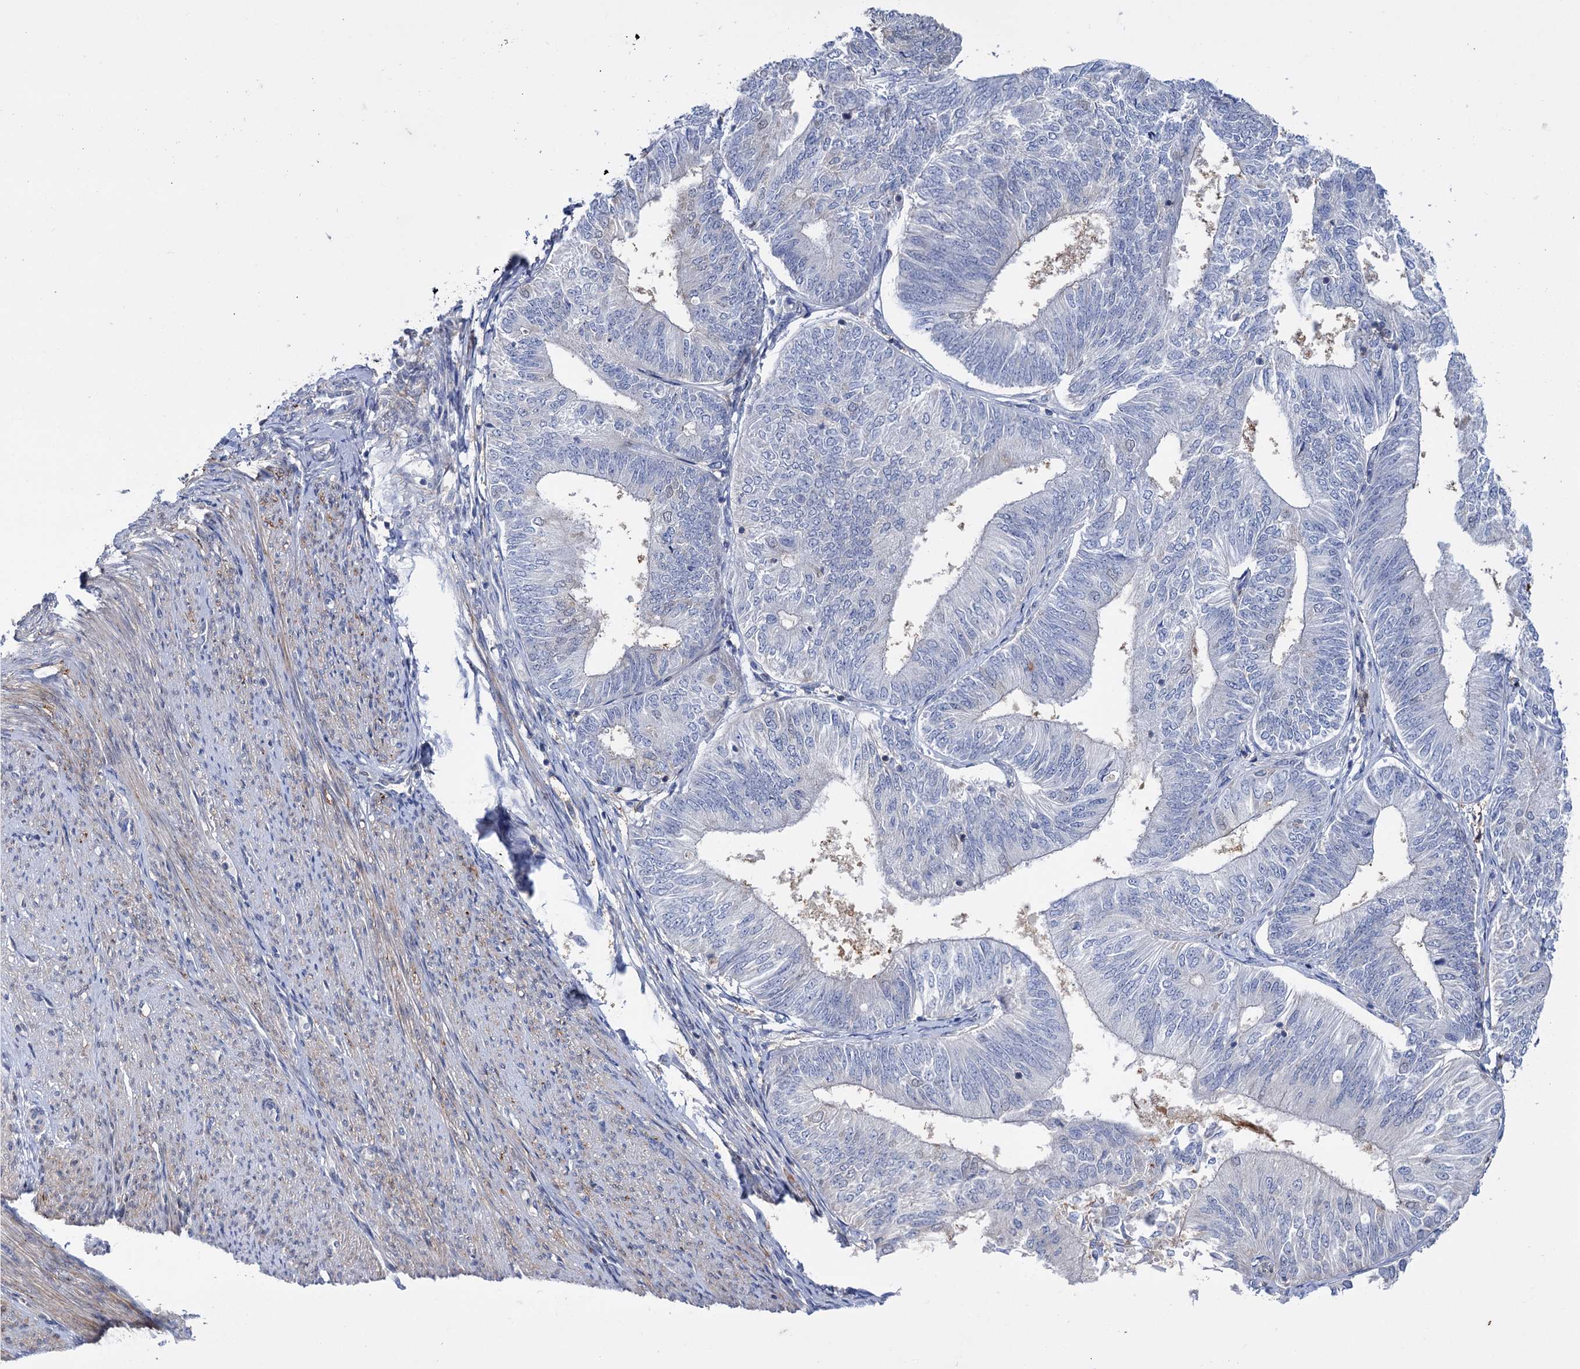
{"staining": {"intensity": "negative", "quantity": "none", "location": "none"}, "tissue": "endometrial cancer", "cell_type": "Tumor cells", "image_type": "cancer", "snomed": [{"axis": "morphology", "description": "Adenocarcinoma, NOS"}, {"axis": "topography", "description": "Endometrium"}], "caption": "Tumor cells show no significant protein staining in endometrial cancer.", "gene": "MID1IP1", "patient": {"sex": "female", "age": 58}}